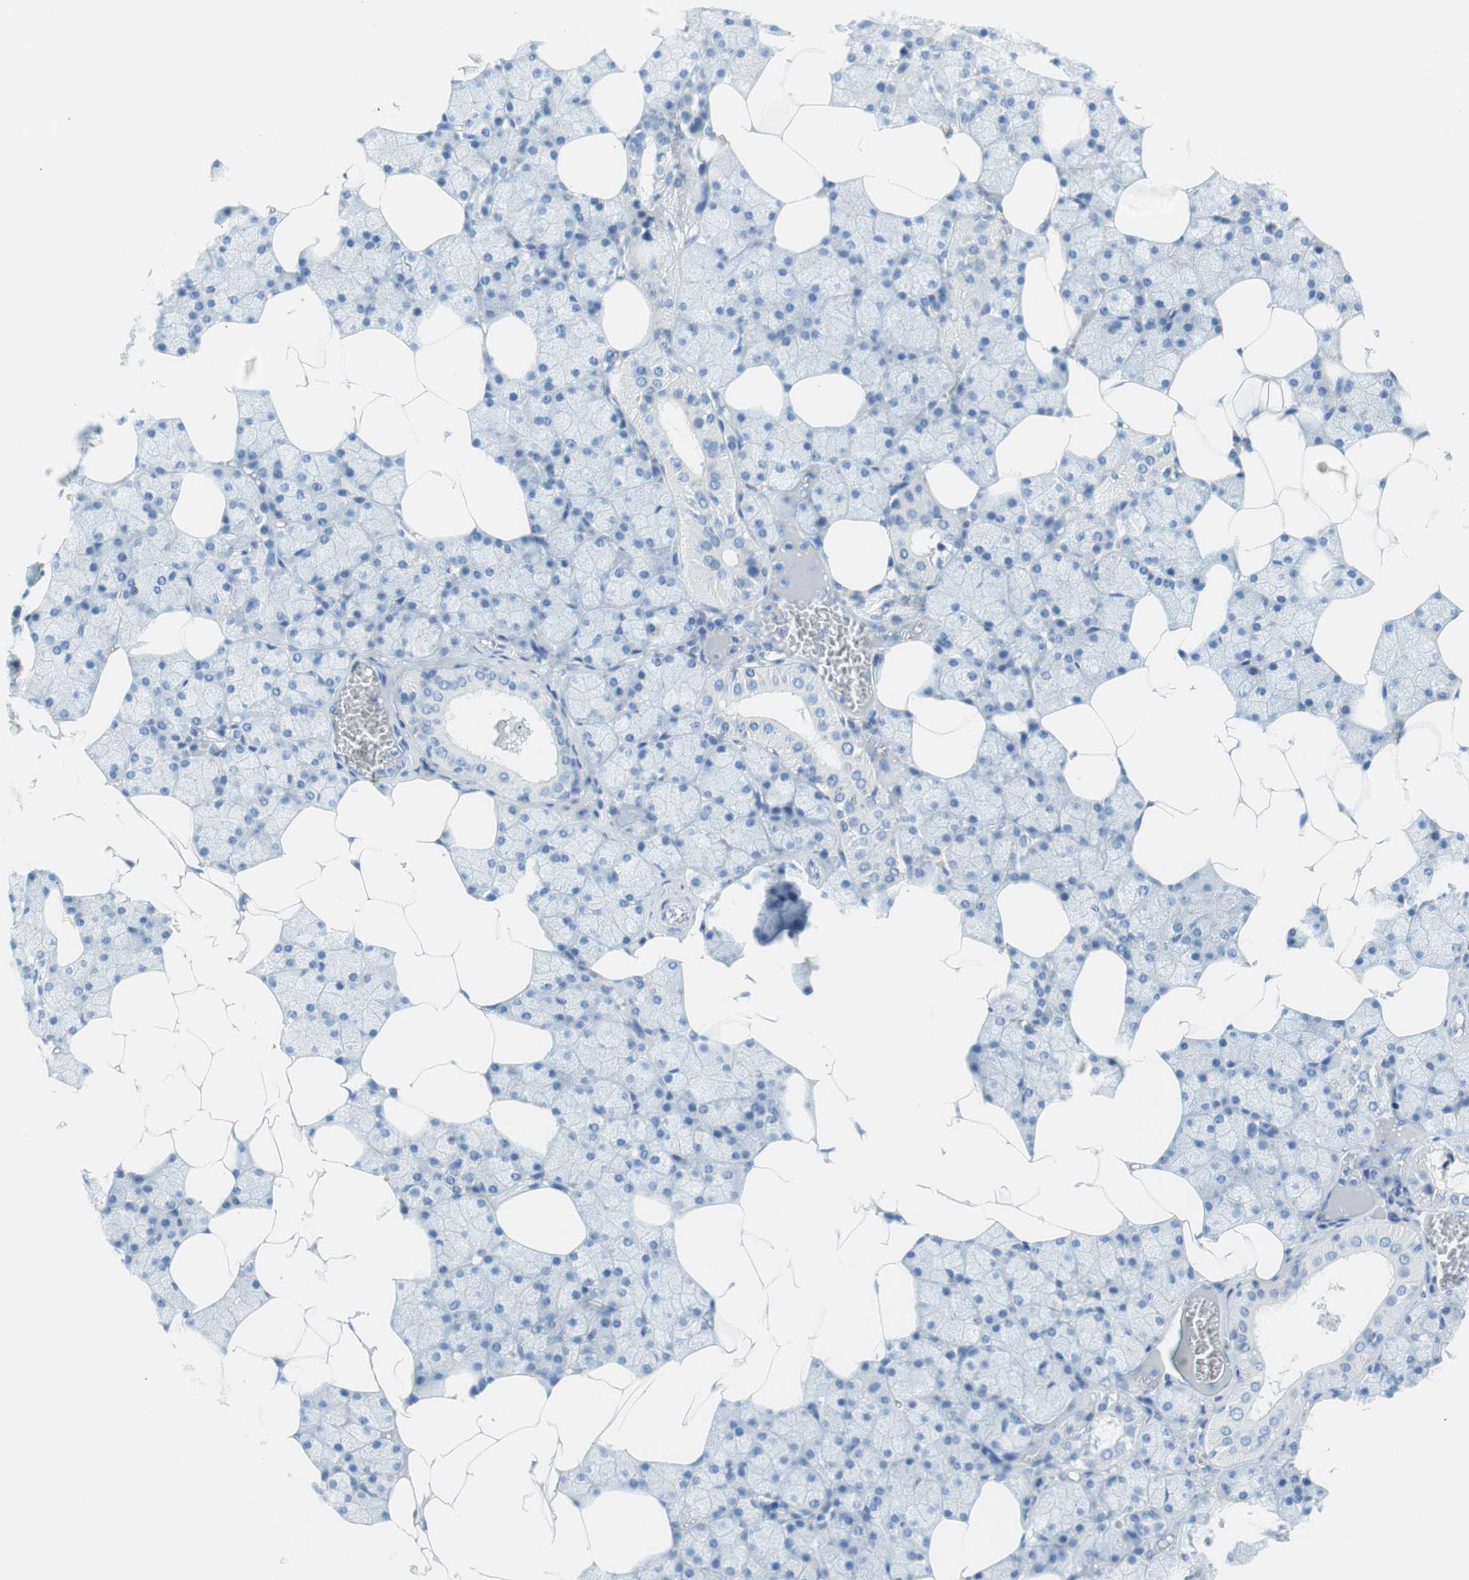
{"staining": {"intensity": "negative", "quantity": "none", "location": "none"}, "tissue": "salivary gland", "cell_type": "Glandular cells", "image_type": "normal", "snomed": [{"axis": "morphology", "description": "Normal tissue, NOS"}, {"axis": "topography", "description": "Salivary gland"}], "caption": "Immunohistochemistry of normal salivary gland displays no positivity in glandular cells. (DAB IHC, high magnification).", "gene": "MYH1", "patient": {"sex": "male", "age": 62}}